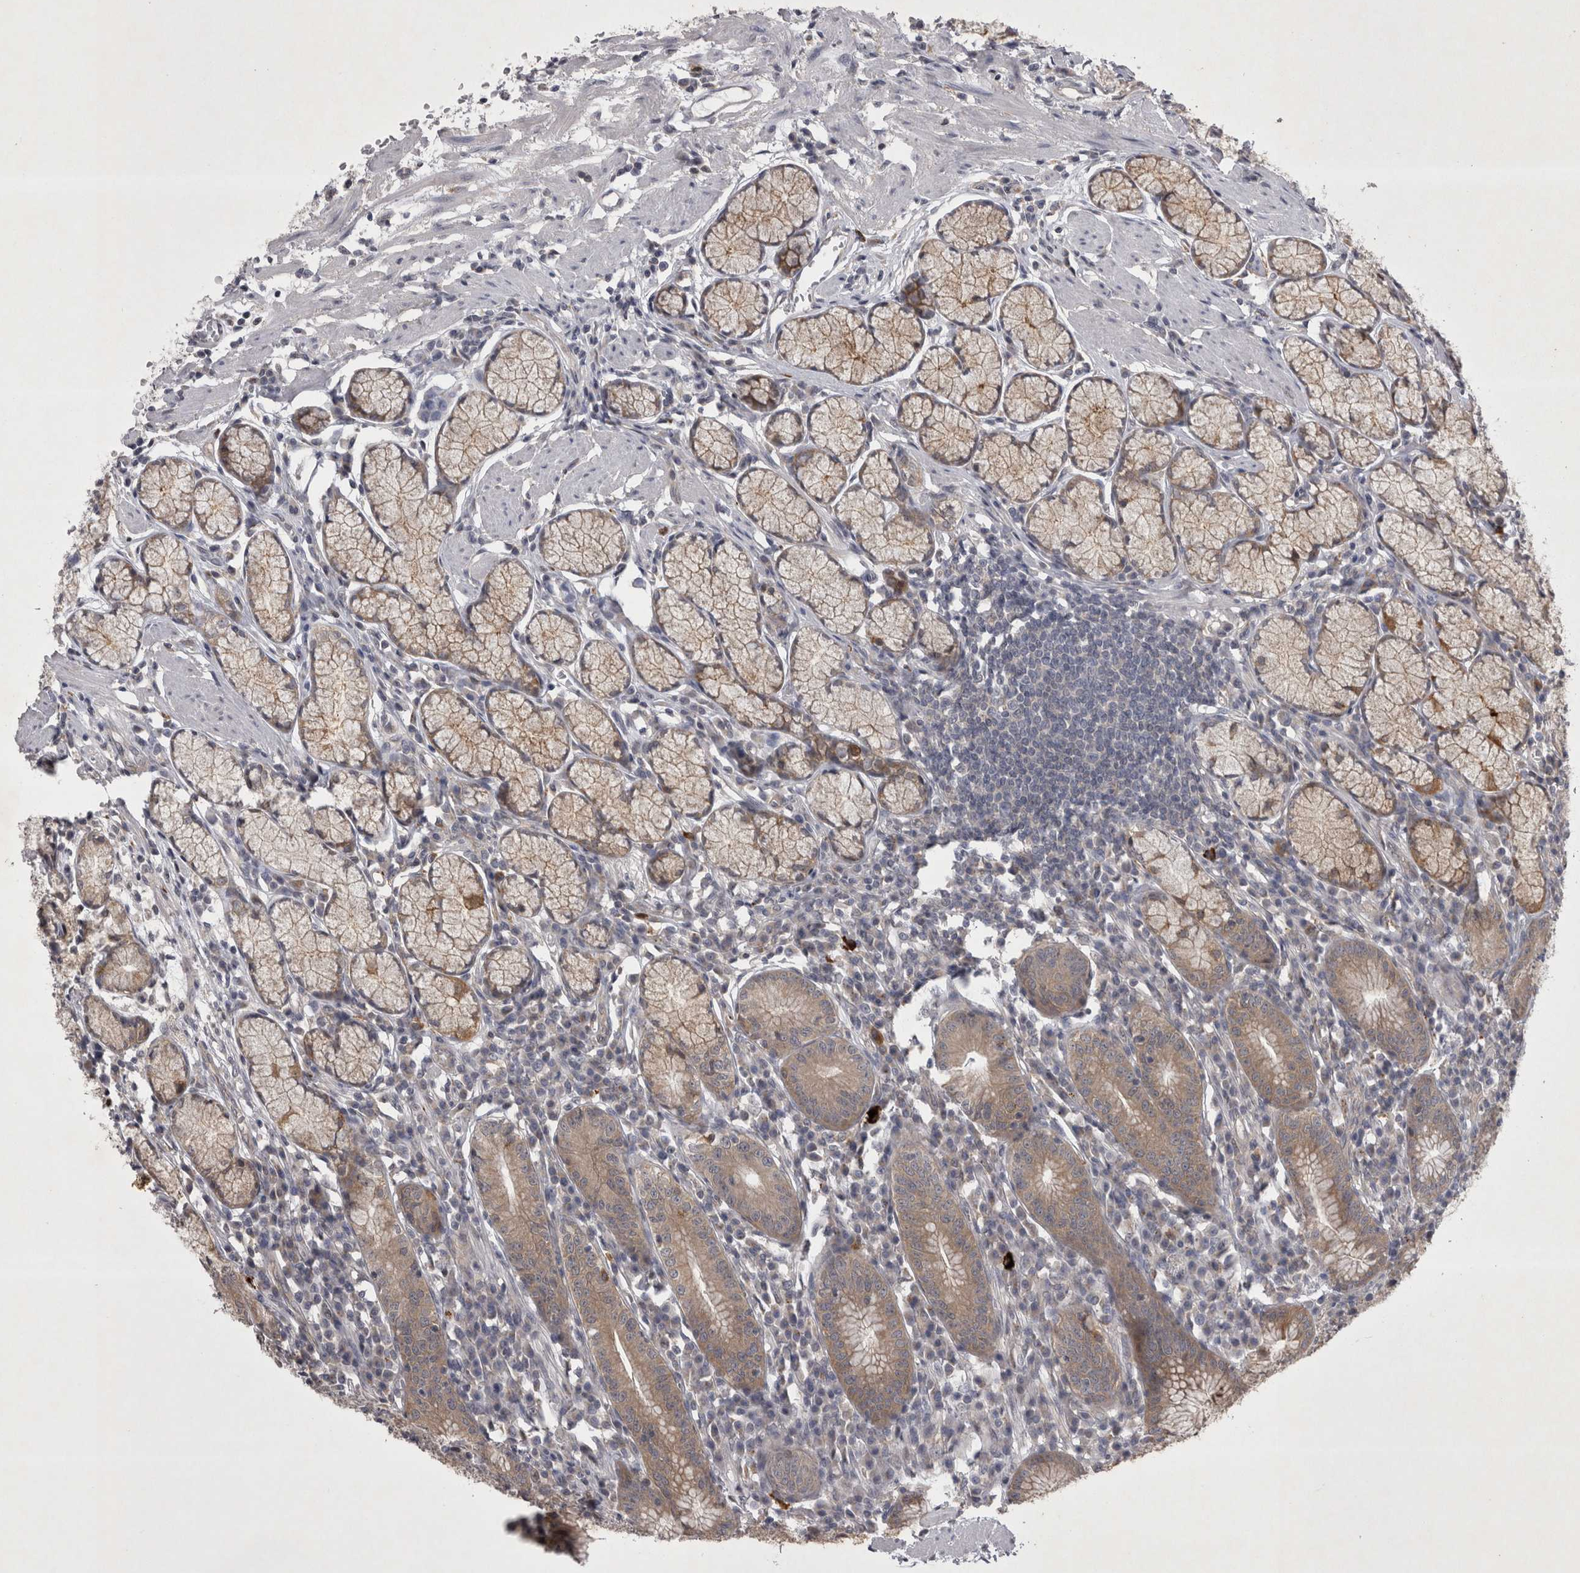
{"staining": {"intensity": "moderate", "quantity": ">75%", "location": "cytoplasmic/membranous"}, "tissue": "stomach", "cell_type": "Glandular cells", "image_type": "normal", "snomed": [{"axis": "morphology", "description": "Normal tissue, NOS"}, {"axis": "topography", "description": "Stomach"}], "caption": "IHC (DAB) staining of benign stomach exhibits moderate cytoplasmic/membranous protein positivity in approximately >75% of glandular cells.", "gene": "CTBS", "patient": {"sex": "male", "age": 55}}